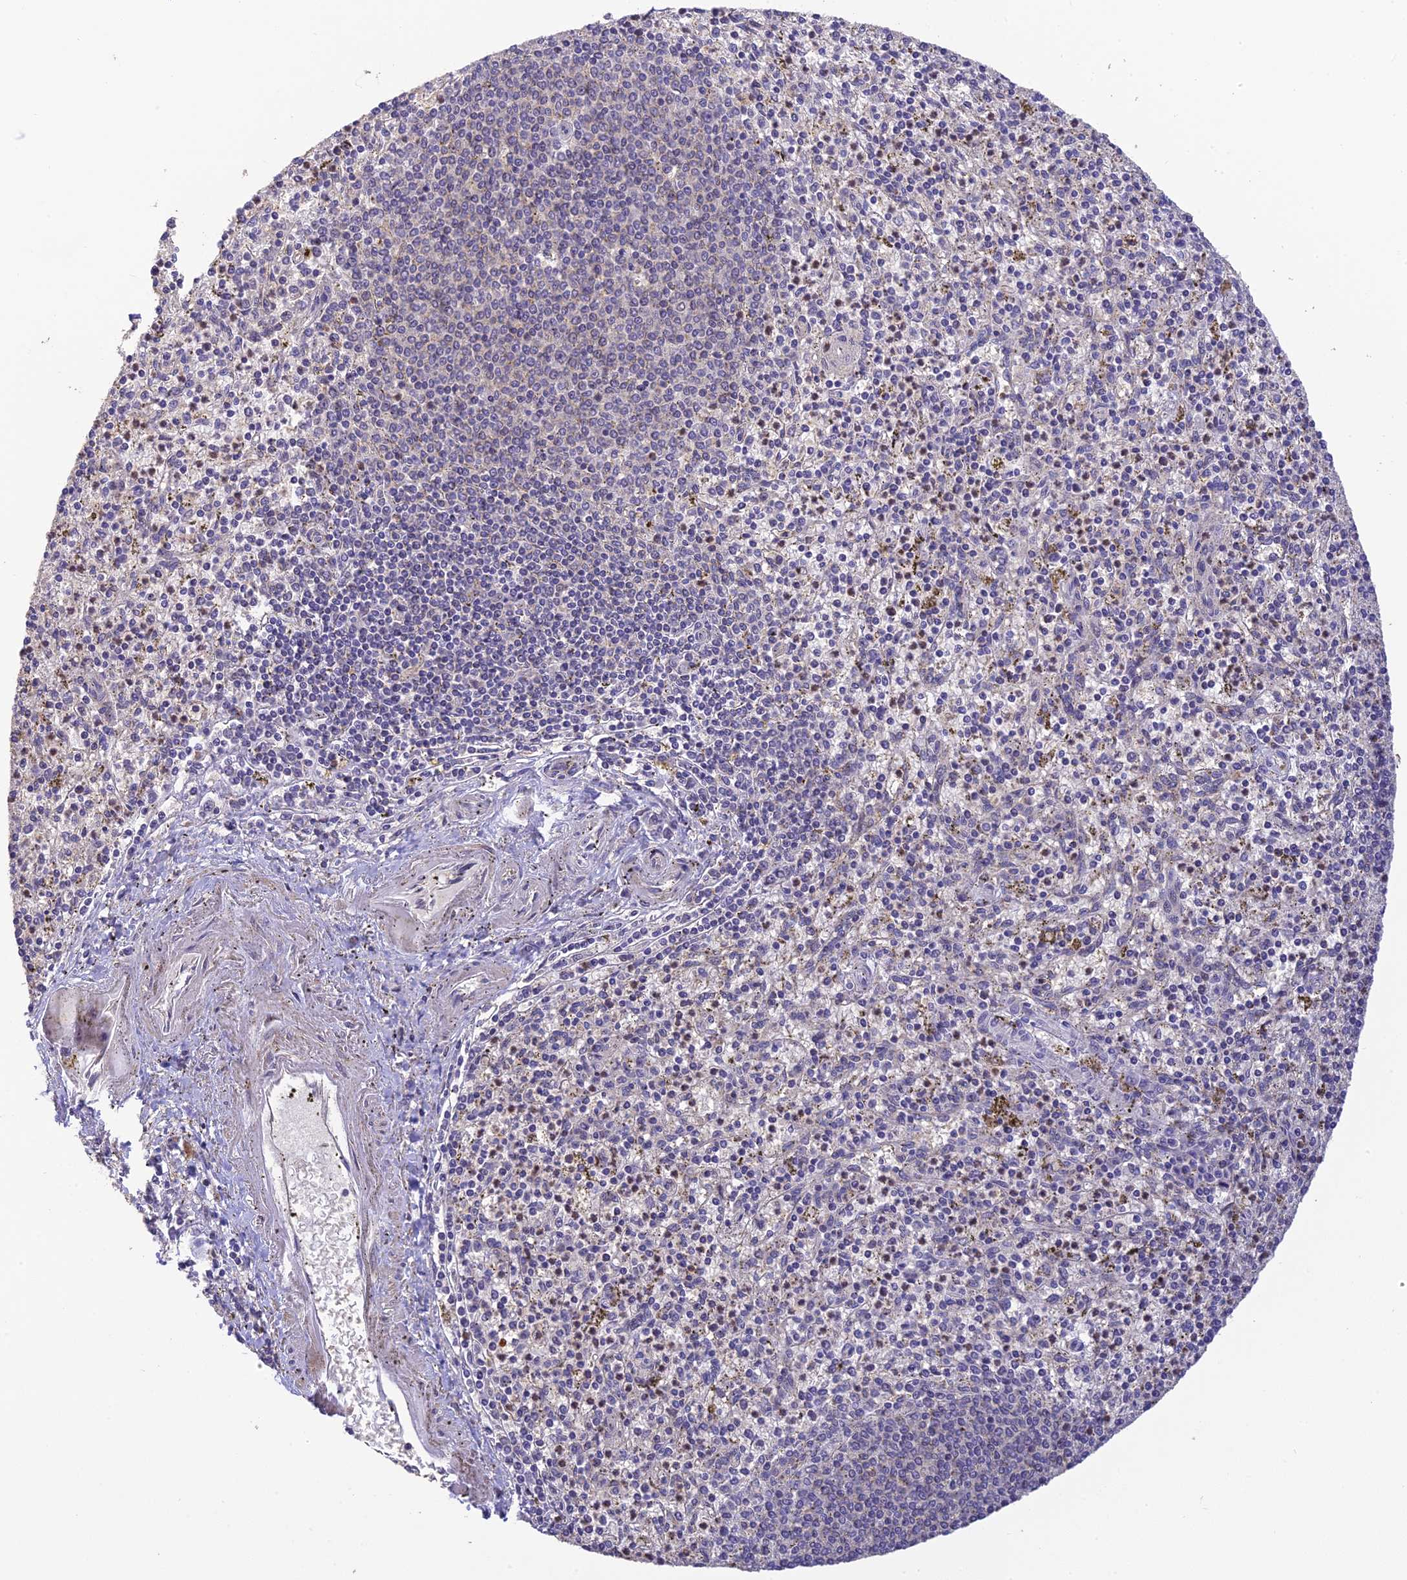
{"staining": {"intensity": "negative", "quantity": "none", "location": "none"}, "tissue": "spleen", "cell_type": "Cells in red pulp", "image_type": "normal", "snomed": [{"axis": "morphology", "description": "Normal tissue, NOS"}, {"axis": "topography", "description": "Spleen"}], "caption": "IHC histopathology image of unremarkable spleen: human spleen stained with DAB displays no significant protein expression in cells in red pulp. The staining is performed using DAB (3,3'-diaminobenzidine) brown chromogen with nuclei counter-stained in using hematoxylin.", "gene": "BMT2", "patient": {"sex": "male", "age": 72}}